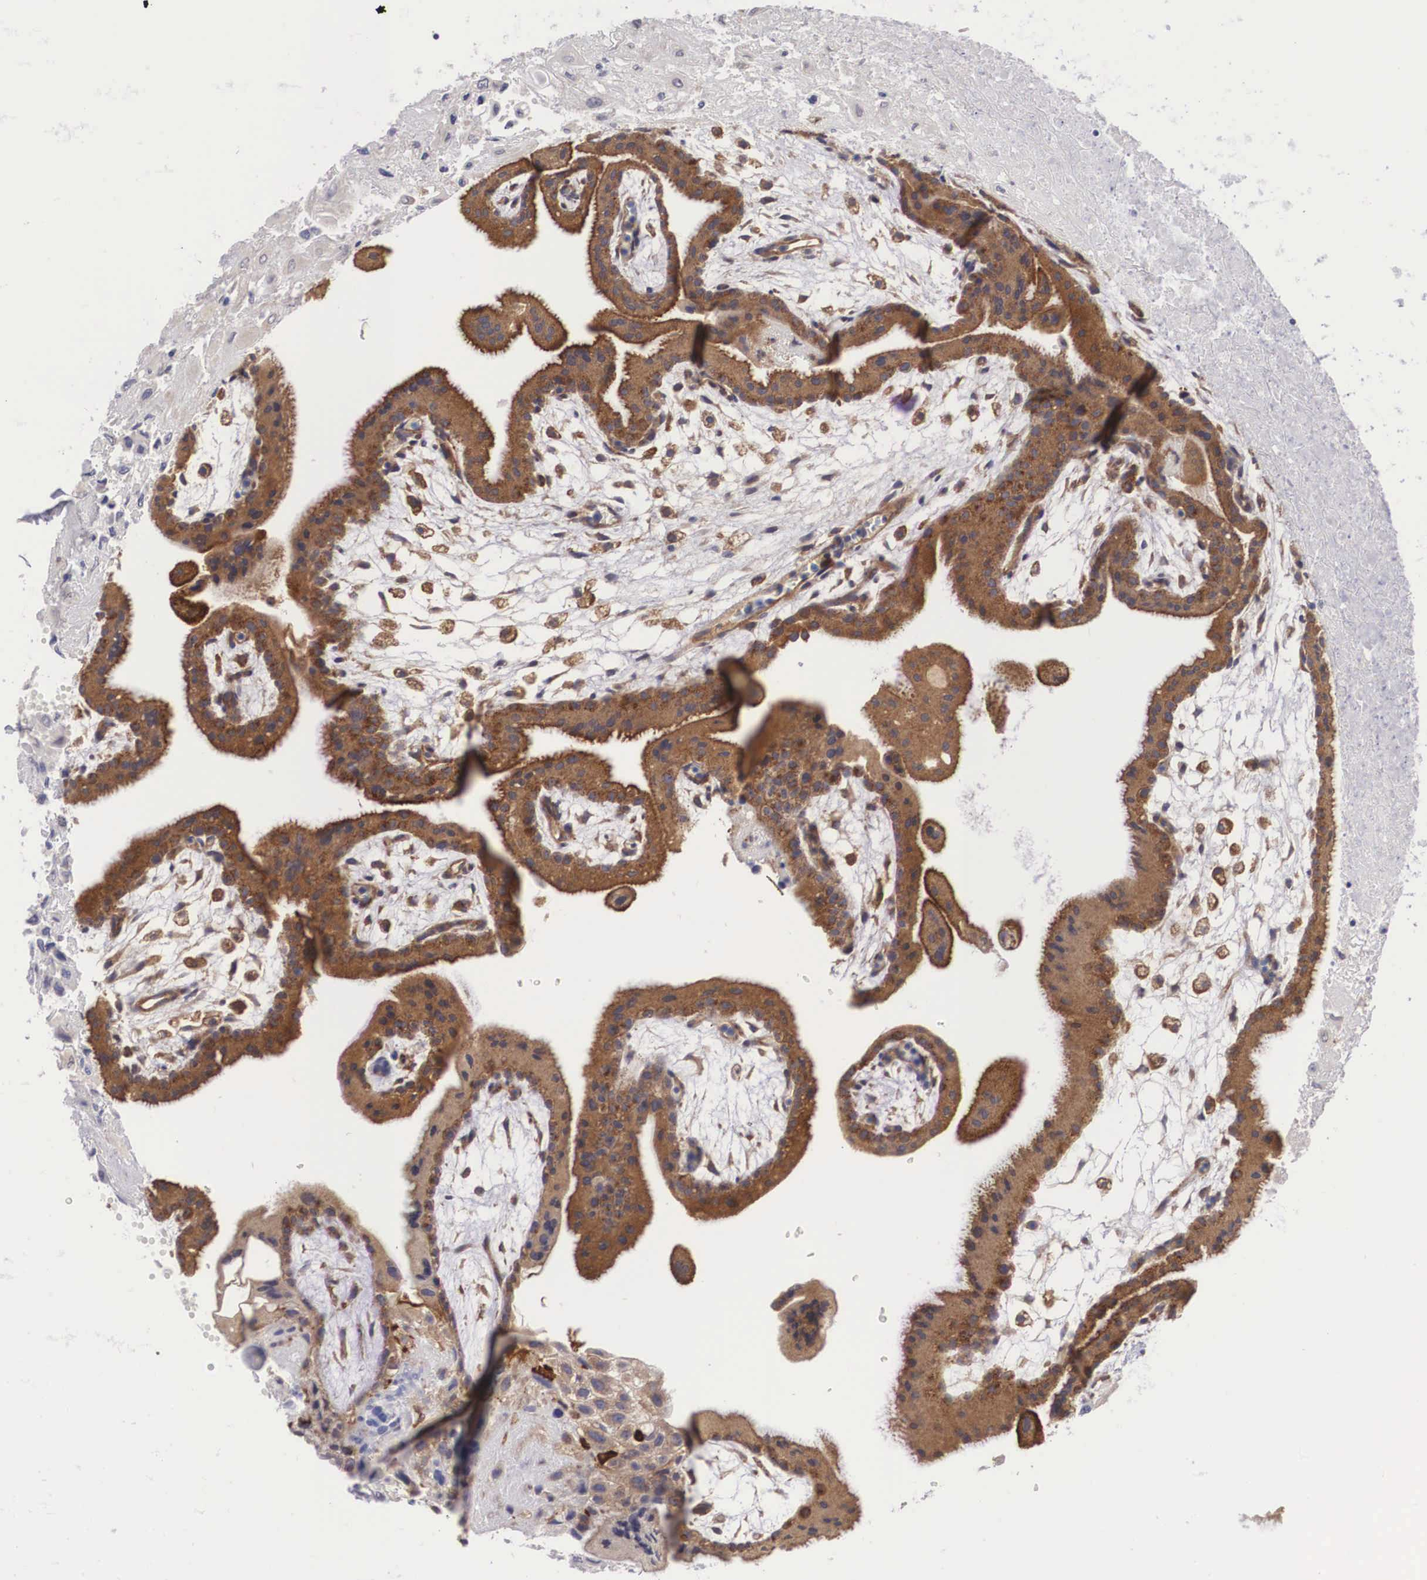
{"staining": {"intensity": "weak", "quantity": ">75%", "location": "cytoplasmic/membranous"}, "tissue": "placenta", "cell_type": "Decidual cells", "image_type": "normal", "snomed": [{"axis": "morphology", "description": "Normal tissue, NOS"}, {"axis": "topography", "description": "Placenta"}], "caption": "Protein staining reveals weak cytoplasmic/membranous expression in about >75% of decidual cells in unremarkable placenta. (DAB = brown stain, brightfield microscopy at high magnification).", "gene": "GRIPAP1", "patient": {"sex": "female", "age": 35}}